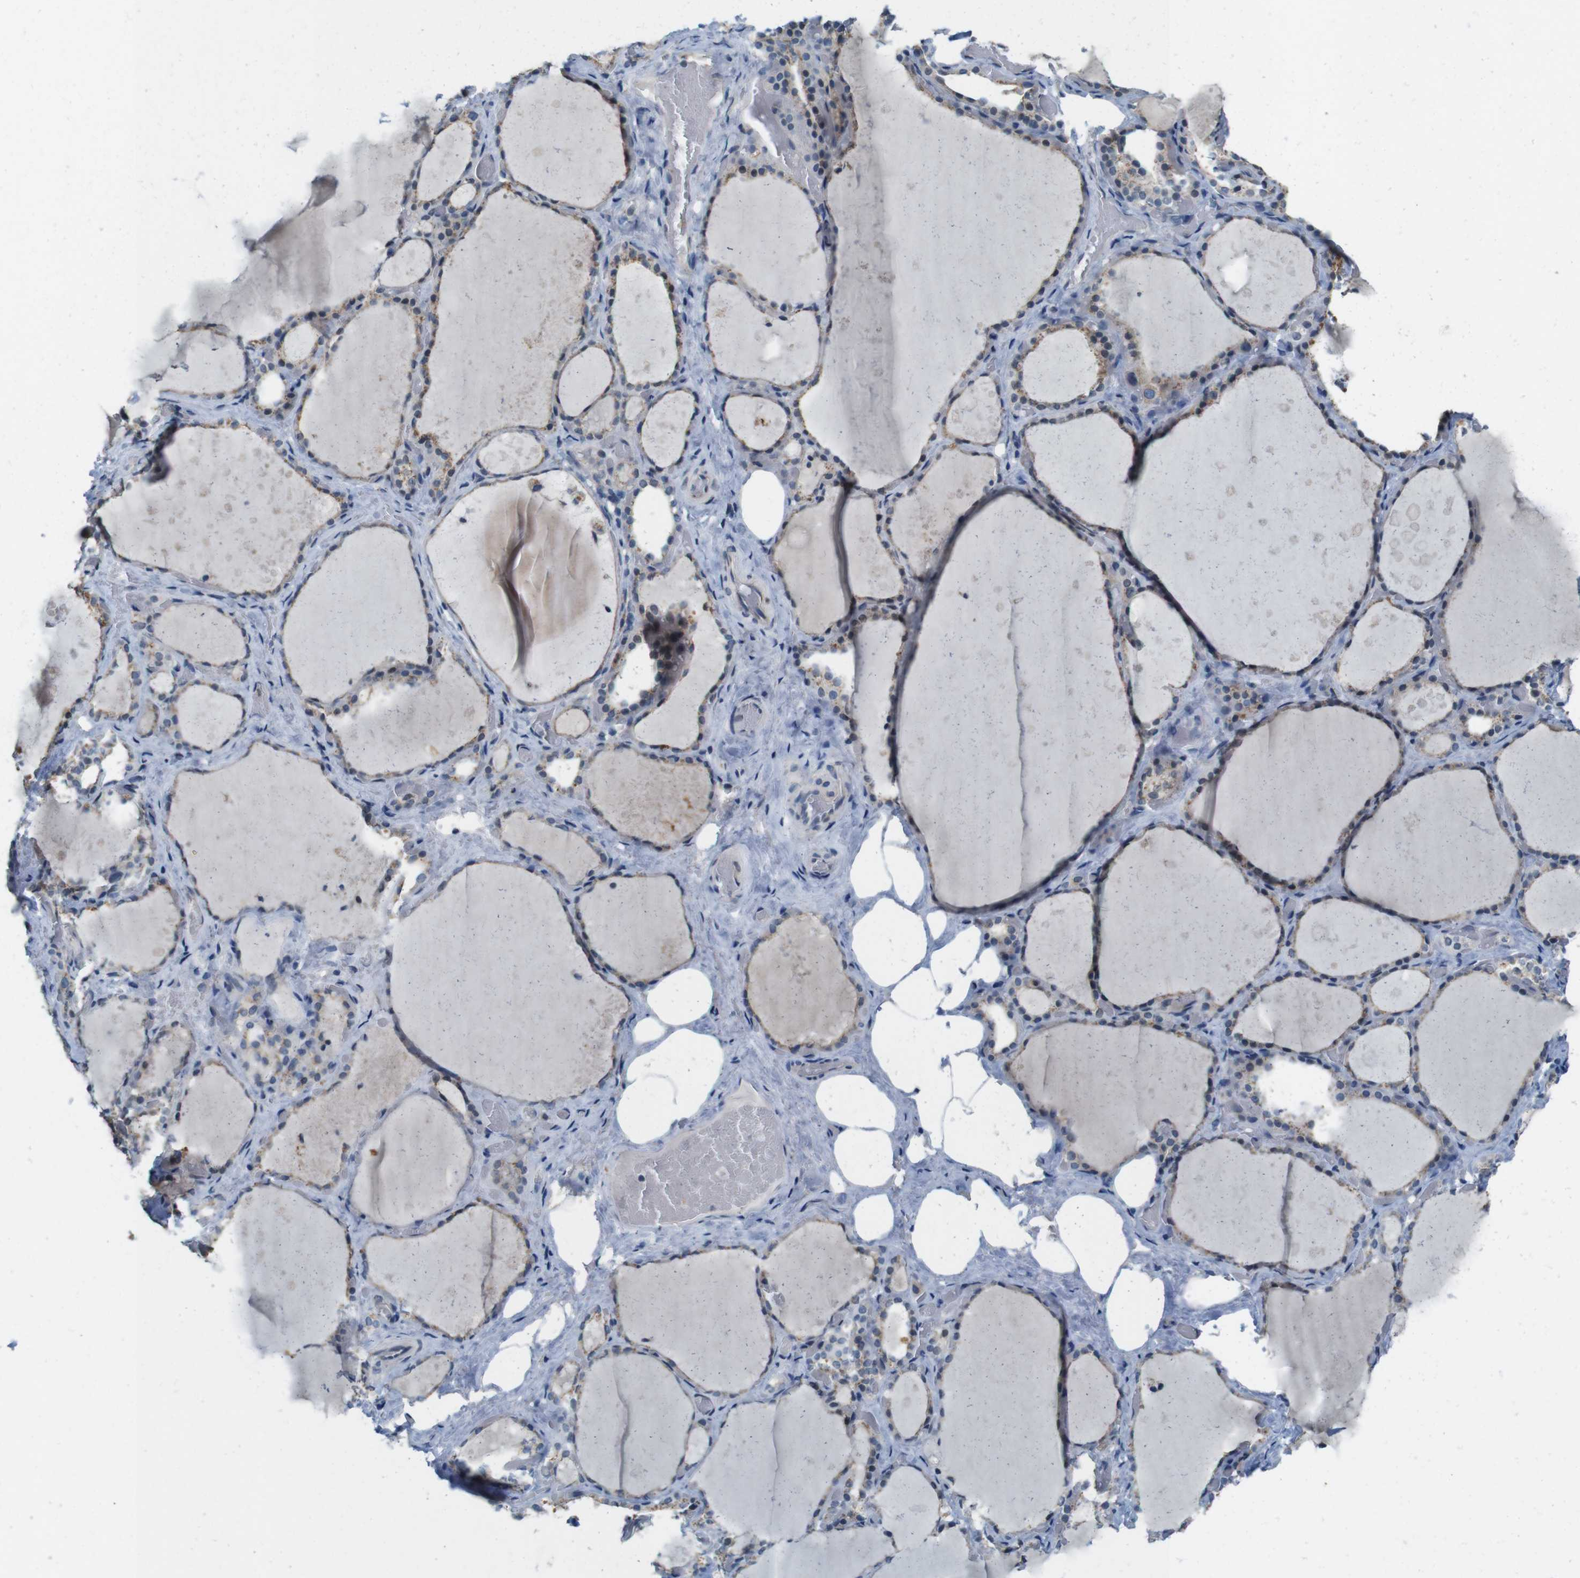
{"staining": {"intensity": "weak", "quantity": ">75%", "location": "cytoplasmic/membranous"}, "tissue": "thyroid gland", "cell_type": "Glandular cells", "image_type": "normal", "snomed": [{"axis": "morphology", "description": "Normal tissue, NOS"}, {"axis": "topography", "description": "Thyroid gland"}], "caption": "Weak cytoplasmic/membranous positivity for a protein is present in approximately >75% of glandular cells of normal thyroid gland using immunohistochemistry (IHC).", "gene": "SKI", "patient": {"sex": "male", "age": 61}}